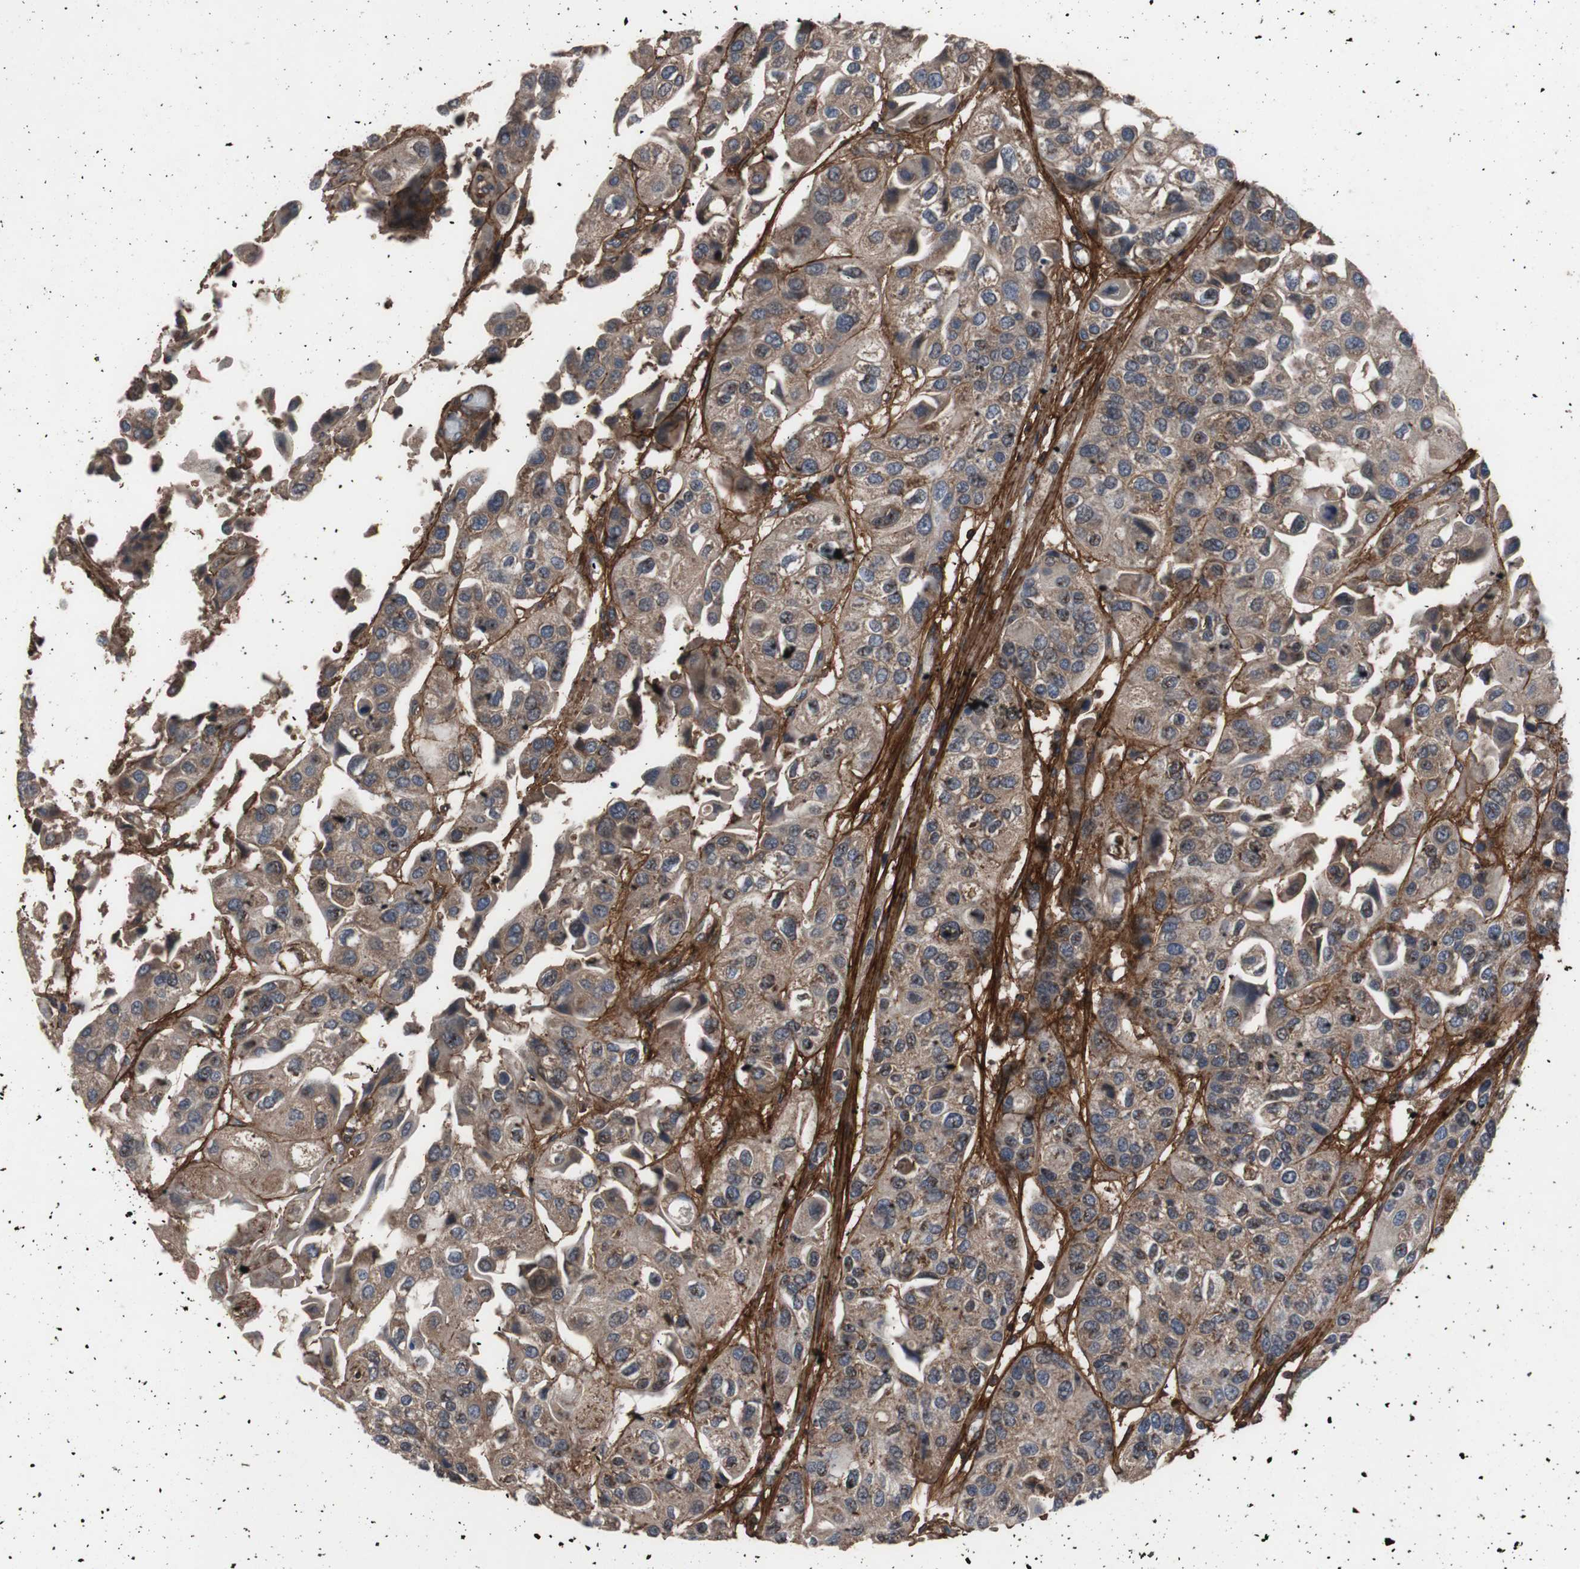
{"staining": {"intensity": "moderate", "quantity": ">75%", "location": "cytoplasmic/membranous"}, "tissue": "urothelial cancer", "cell_type": "Tumor cells", "image_type": "cancer", "snomed": [{"axis": "morphology", "description": "Urothelial carcinoma, High grade"}, {"axis": "topography", "description": "Urinary bladder"}], "caption": "IHC photomicrograph of human high-grade urothelial carcinoma stained for a protein (brown), which exhibits medium levels of moderate cytoplasmic/membranous expression in about >75% of tumor cells.", "gene": "COL6A2", "patient": {"sex": "female", "age": 64}}